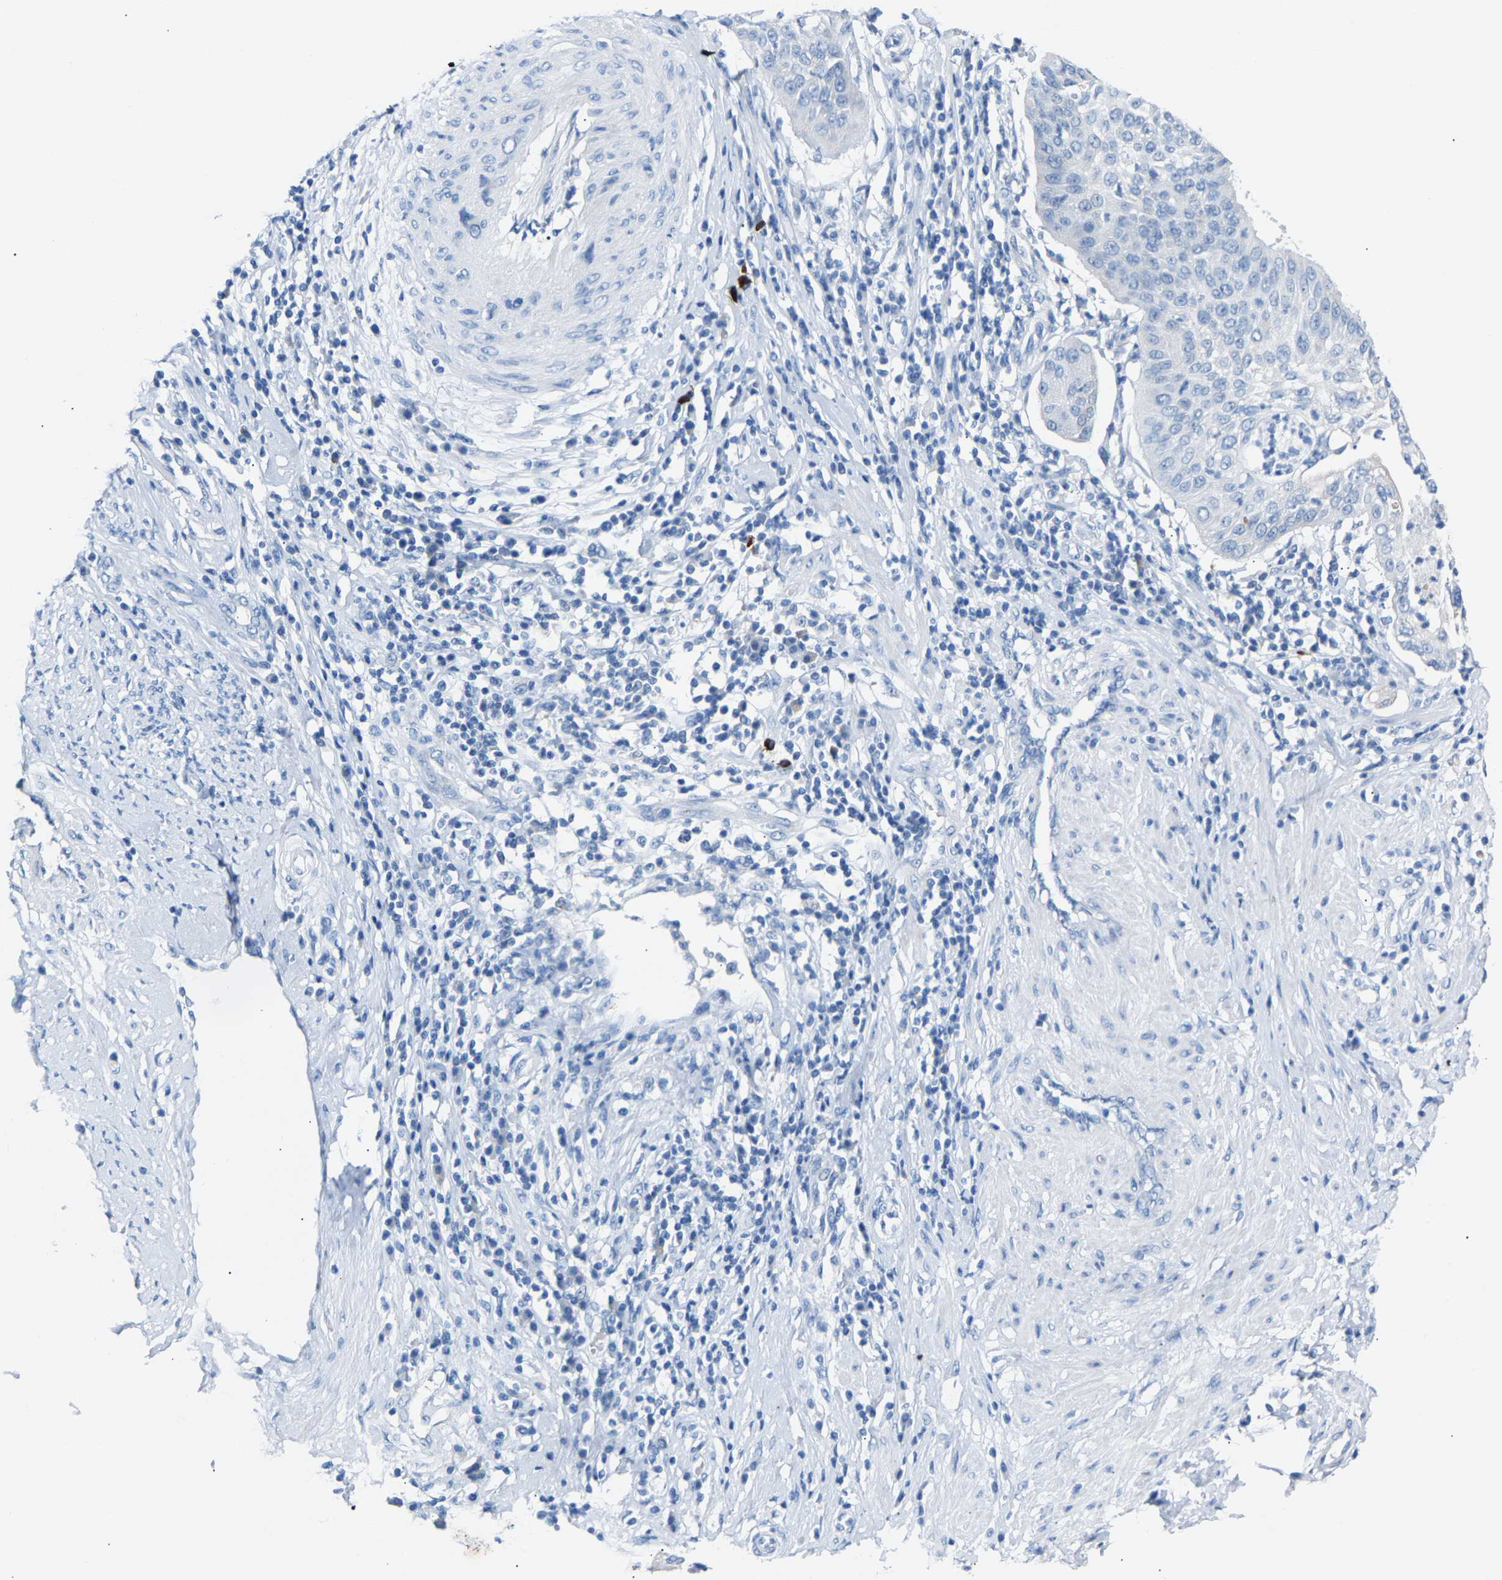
{"staining": {"intensity": "negative", "quantity": "none", "location": "none"}, "tissue": "cervical cancer", "cell_type": "Tumor cells", "image_type": "cancer", "snomed": [{"axis": "morphology", "description": "Normal tissue, NOS"}, {"axis": "morphology", "description": "Squamous cell carcinoma, NOS"}, {"axis": "topography", "description": "Cervix"}], "caption": "Protein analysis of cervical cancer (squamous cell carcinoma) exhibits no significant expression in tumor cells.", "gene": "PEX1", "patient": {"sex": "female", "age": 39}}